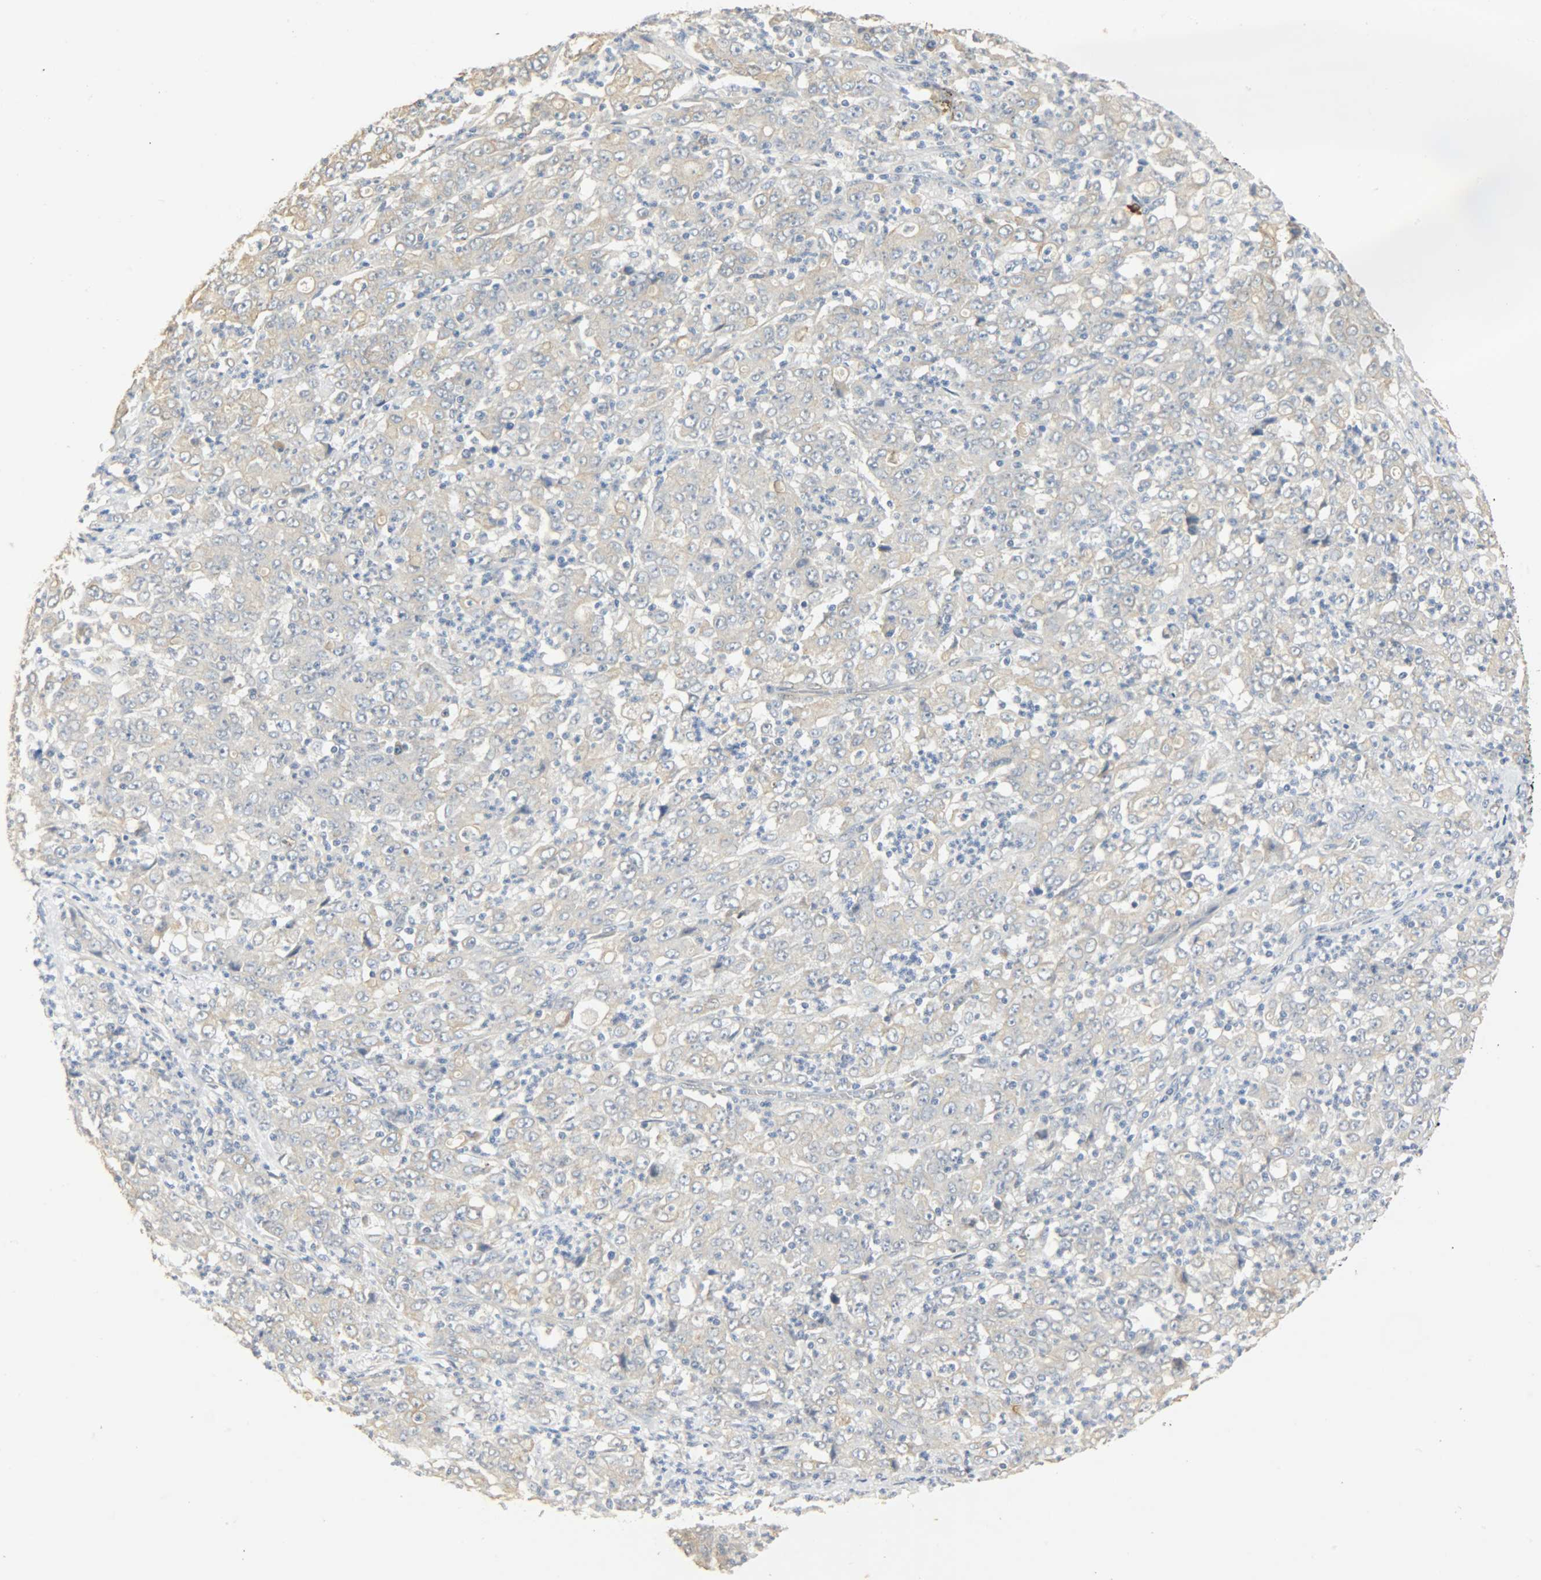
{"staining": {"intensity": "weak", "quantity": "25%-75%", "location": "cytoplasmic/membranous"}, "tissue": "stomach cancer", "cell_type": "Tumor cells", "image_type": "cancer", "snomed": [{"axis": "morphology", "description": "Adenocarcinoma, NOS"}, {"axis": "topography", "description": "Stomach, lower"}], "caption": "Tumor cells reveal weak cytoplasmic/membranous expression in about 25%-75% of cells in stomach adenocarcinoma.", "gene": "USP13", "patient": {"sex": "female", "age": 71}}